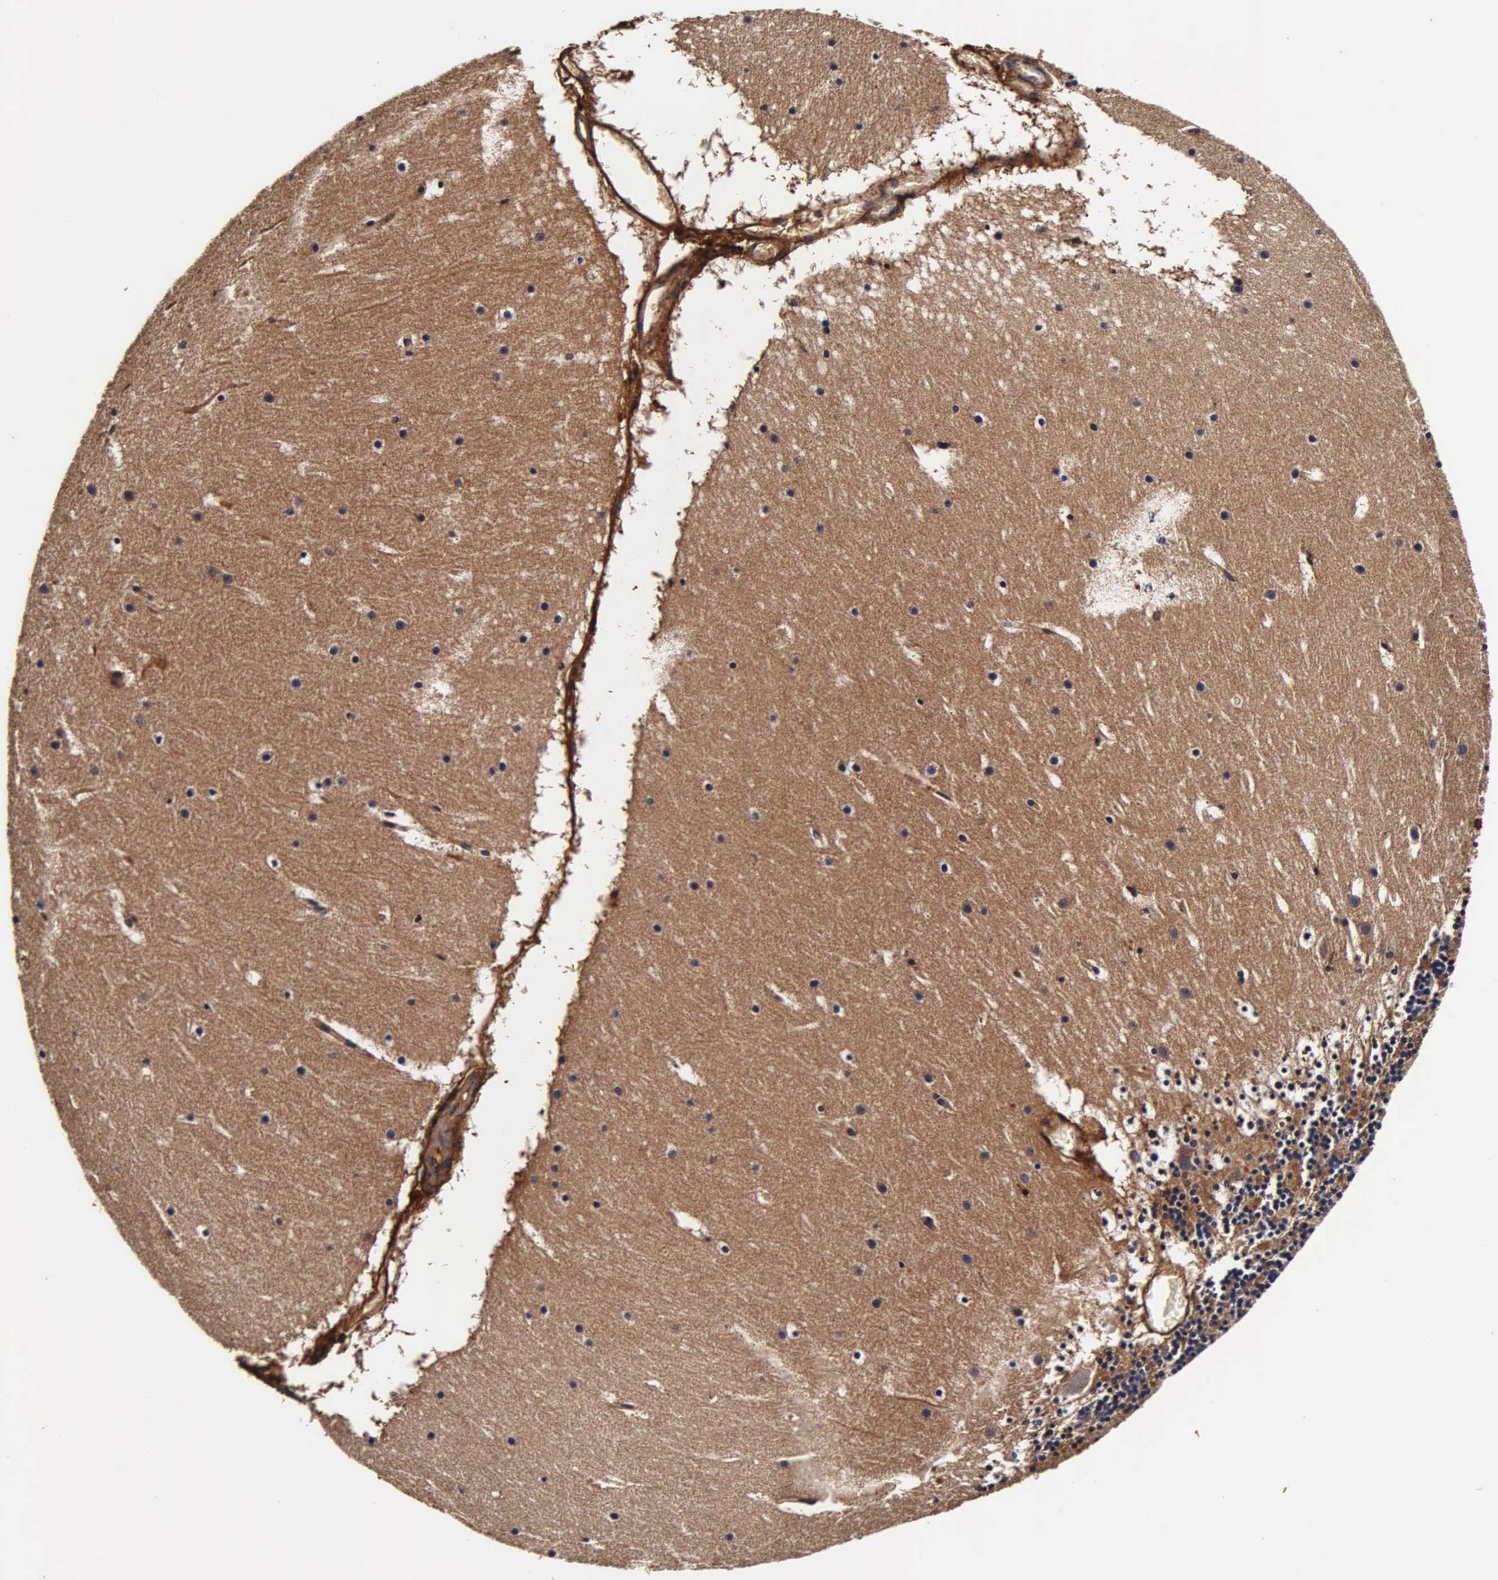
{"staining": {"intensity": "negative", "quantity": "none", "location": "none"}, "tissue": "cerebellum", "cell_type": "Cells in granular layer", "image_type": "normal", "snomed": [{"axis": "morphology", "description": "Normal tissue, NOS"}, {"axis": "topography", "description": "Cerebellum"}], "caption": "High magnification brightfield microscopy of unremarkable cerebellum stained with DAB (brown) and counterstained with hematoxylin (blue): cells in granular layer show no significant expression.", "gene": "CST3", "patient": {"sex": "male", "age": 45}}